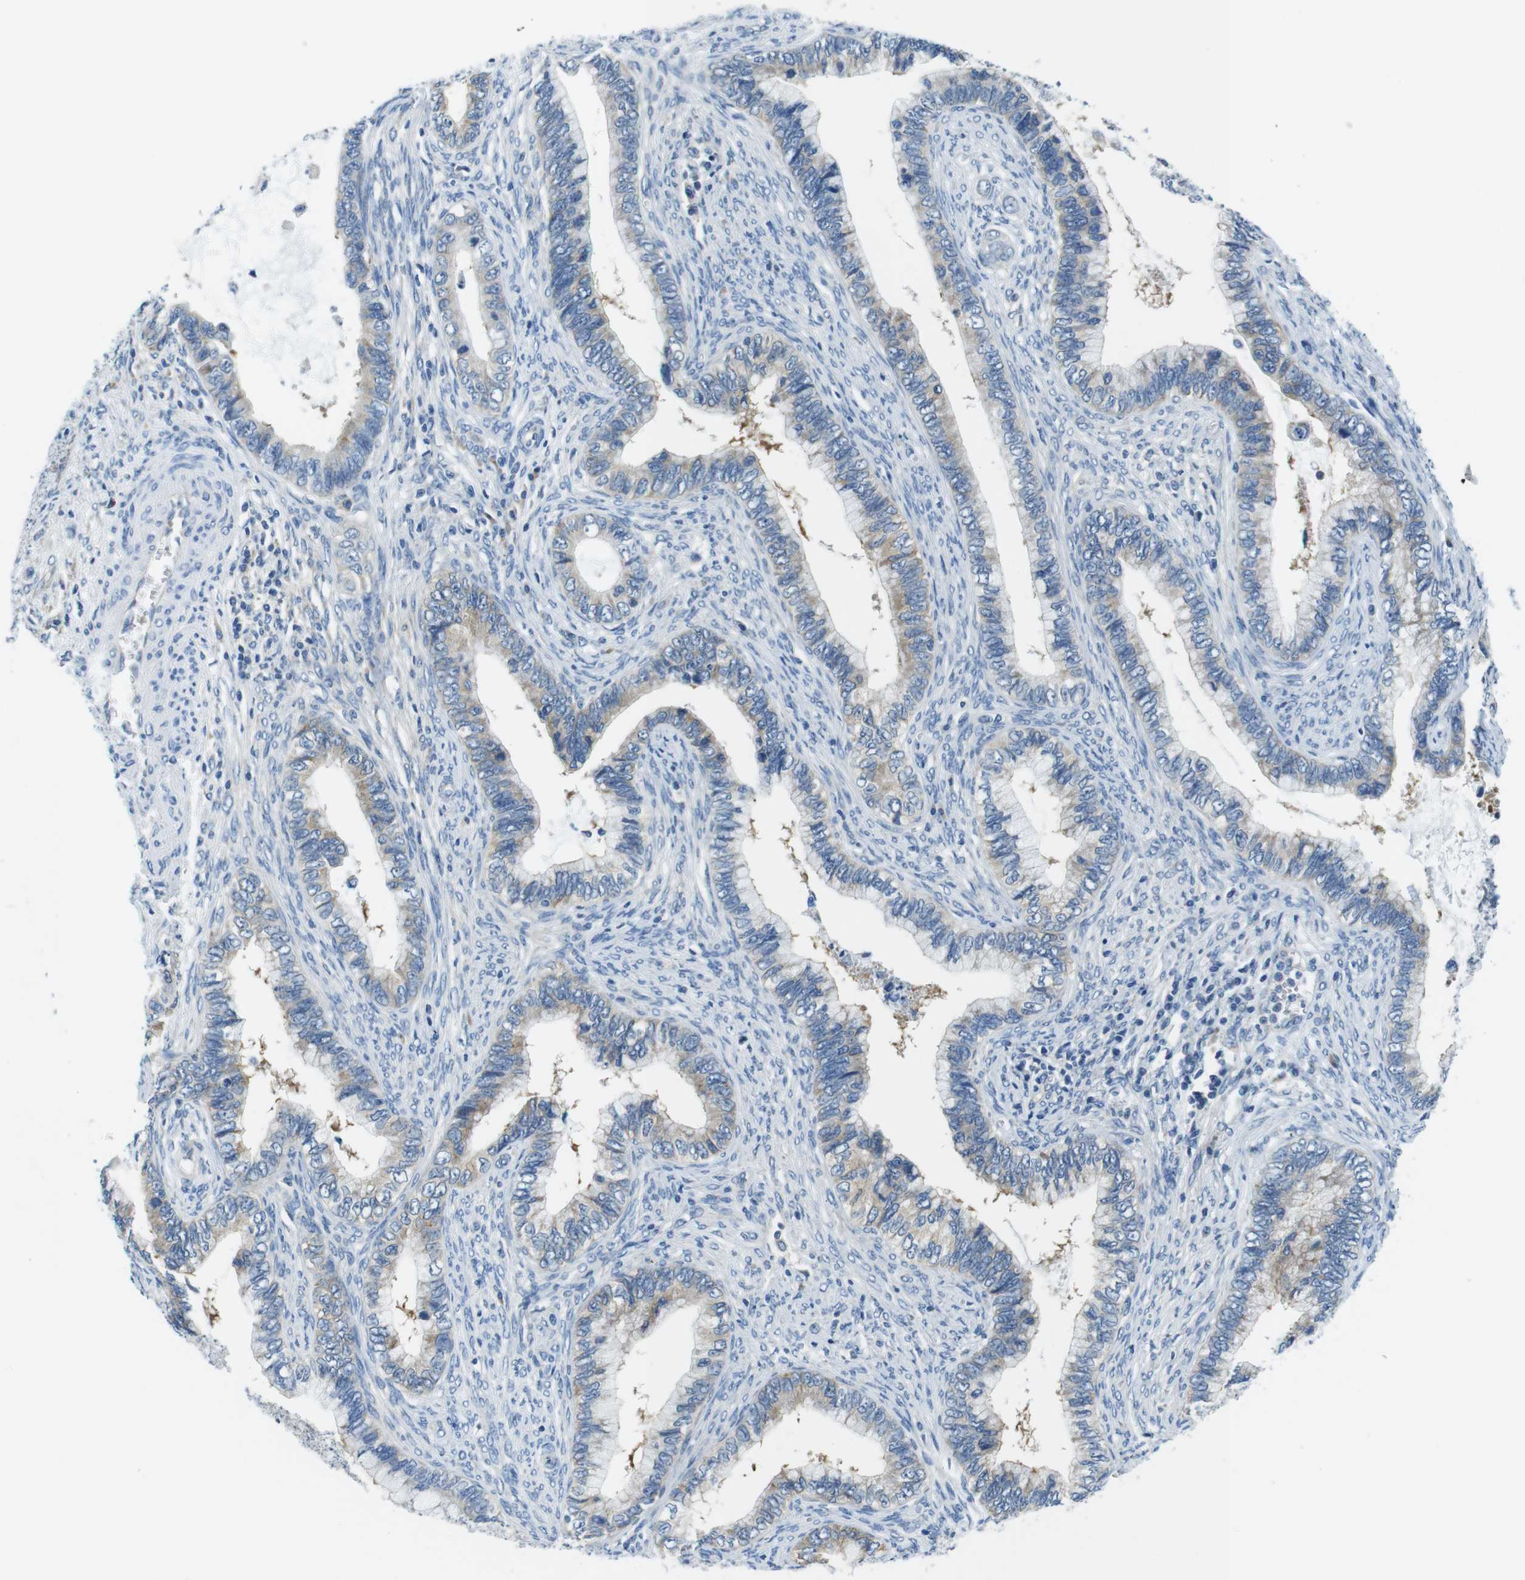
{"staining": {"intensity": "weak", "quantity": ">75%", "location": "cytoplasmic/membranous"}, "tissue": "cervical cancer", "cell_type": "Tumor cells", "image_type": "cancer", "snomed": [{"axis": "morphology", "description": "Adenocarcinoma, NOS"}, {"axis": "topography", "description": "Cervix"}], "caption": "IHC of human cervical cancer (adenocarcinoma) exhibits low levels of weak cytoplasmic/membranous positivity in about >75% of tumor cells.", "gene": "EIF2B5", "patient": {"sex": "female", "age": 44}}